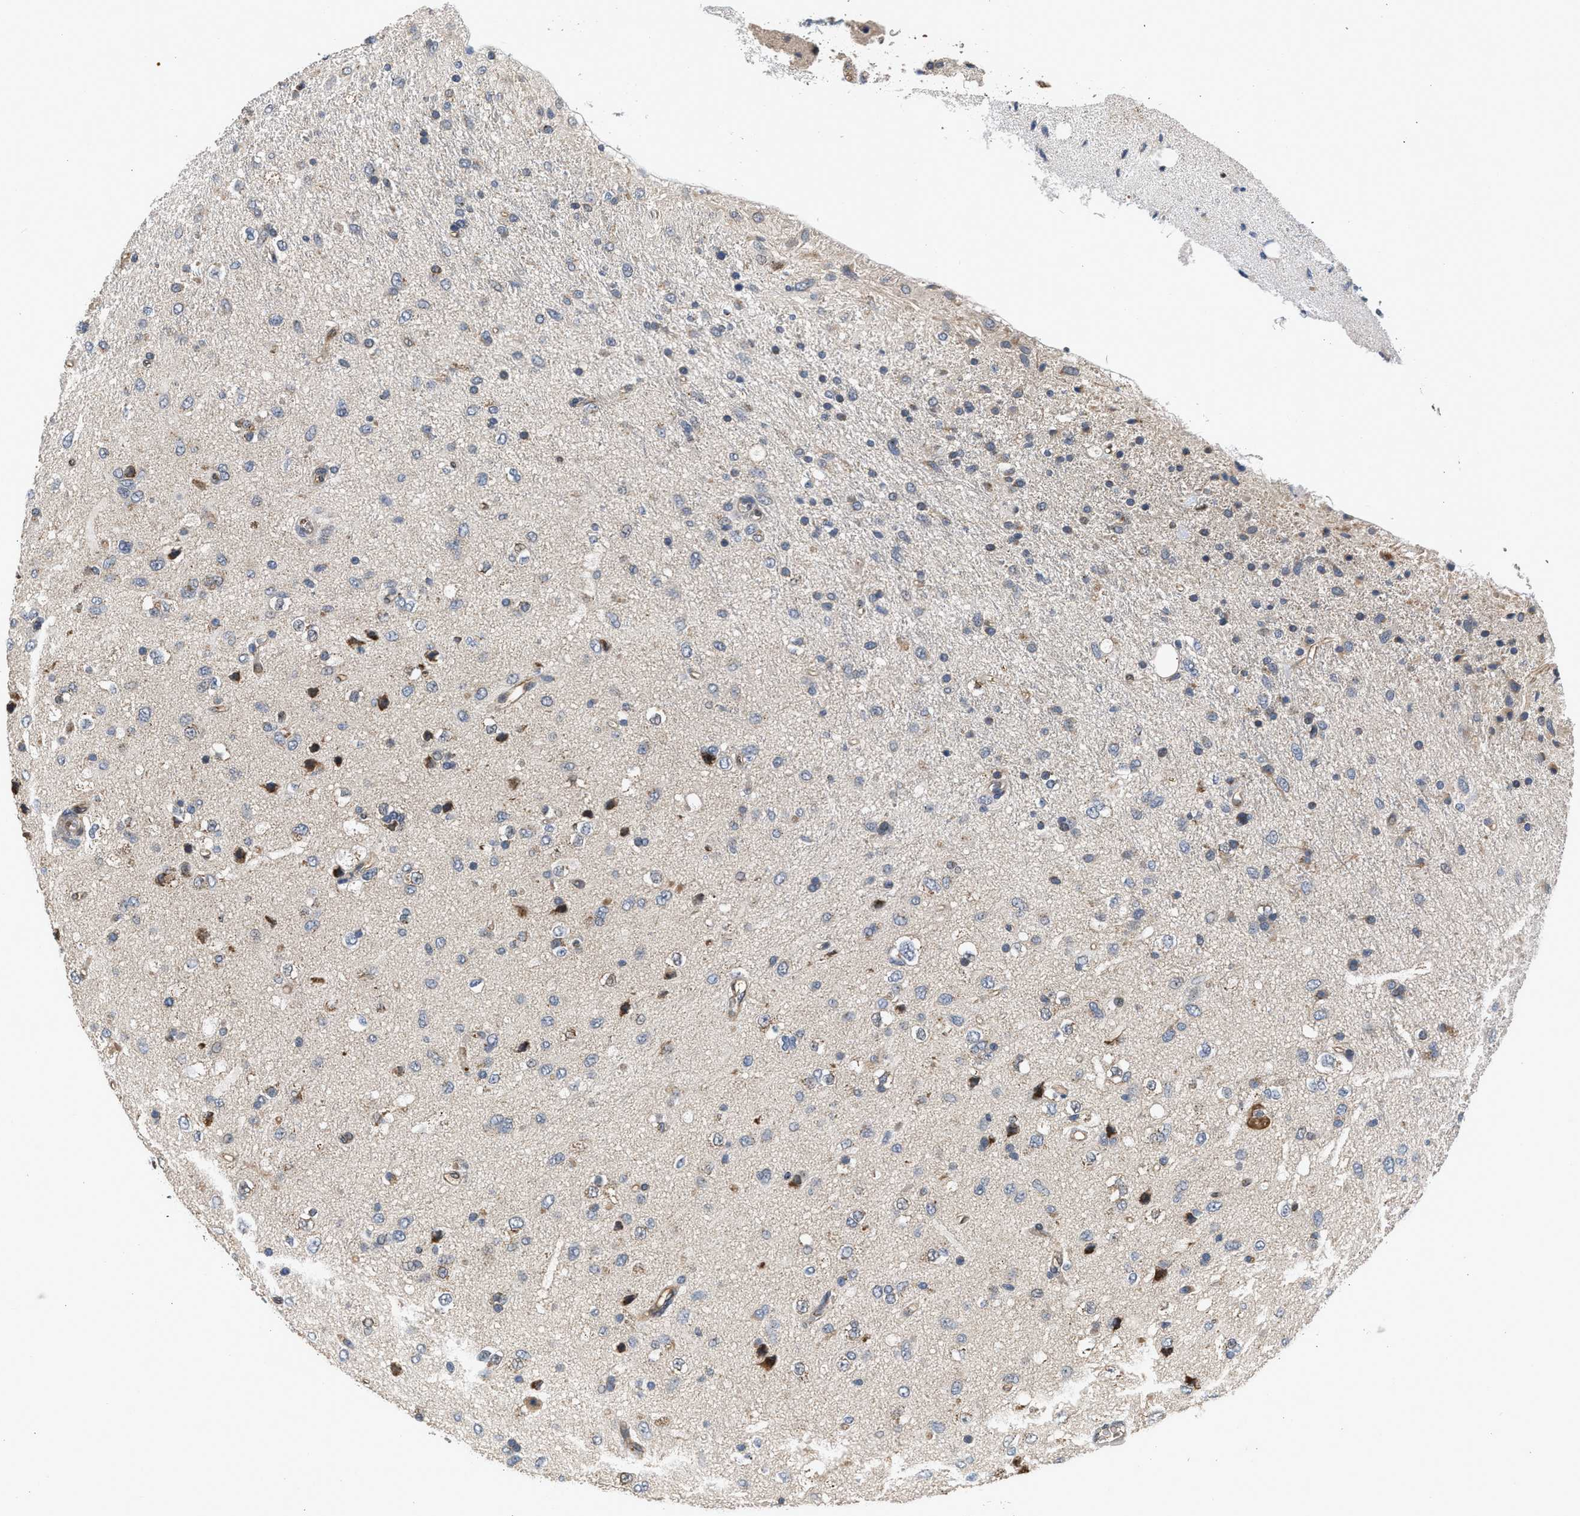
{"staining": {"intensity": "negative", "quantity": "none", "location": "none"}, "tissue": "glioma", "cell_type": "Tumor cells", "image_type": "cancer", "snomed": [{"axis": "morphology", "description": "Glioma, malignant, Low grade"}, {"axis": "topography", "description": "Brain"}], "caption": "The image displays no significant expression in tumor cells of malignant low-grade glioma. Brightfield microscopy of immunohistochemistry (IHC) stained with DAB (3,3'-diaminobenzidine) (brown) and hematoxylin (blue), captured at high magnification.", "gene": "PIM1", "patient": {"sex": "male", "age": 77}}